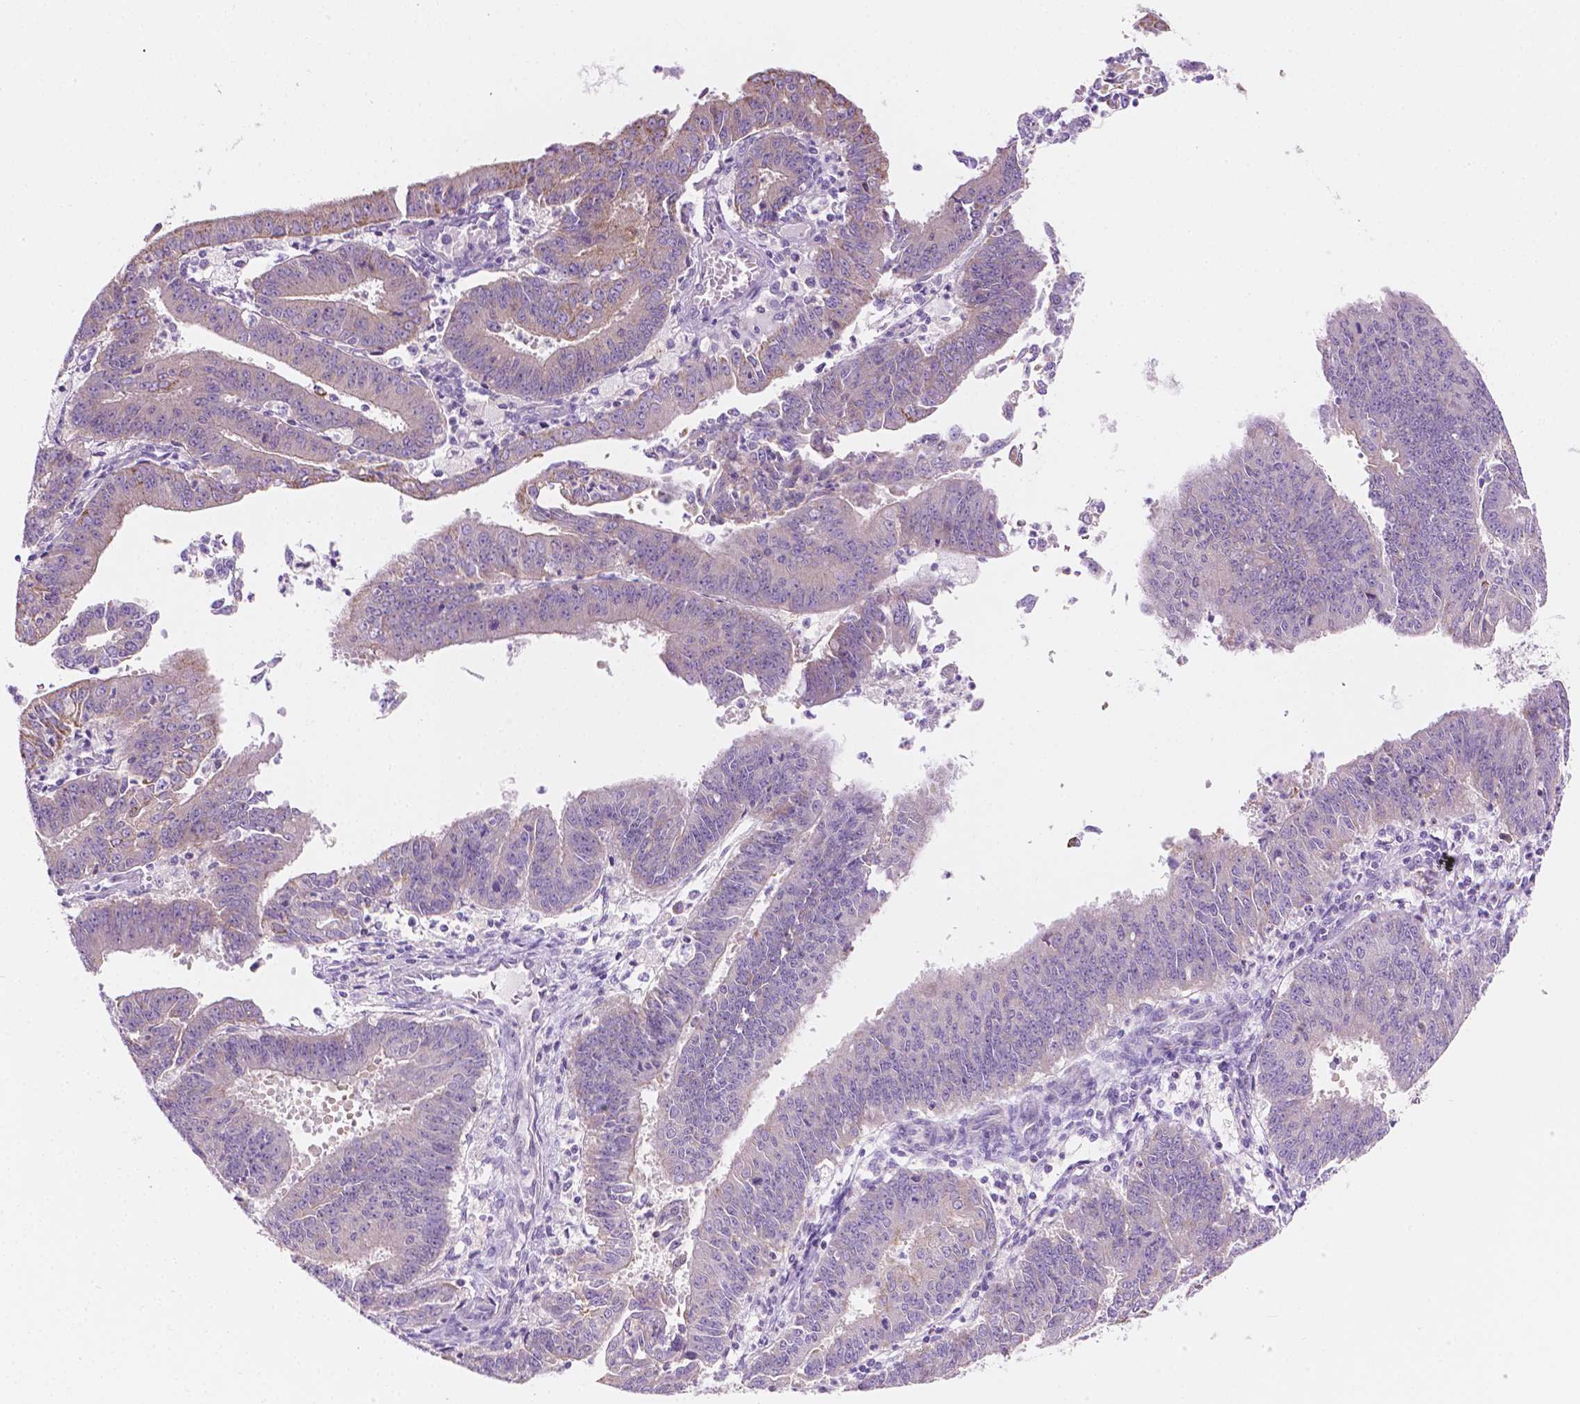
{"staining": {"intensity": "negative", "quantity": "none", "location": "none"}, "tissue": "endometrial cancer", "cell_type": "Tumor cells", "image_type": "cancer", "snomed": [{"axis": "morphology", "description": "Adenocarcinoma, NOS"}, {"axis": "topography", "description": "Endometrium"}], "caption": "This is an IHC micrograph of human endometrial cancer (adenocarcinoma). There is no expression in tumor cells.", "gene": "NOS1AP", "patient": {"sex": "female", "age": 73}}